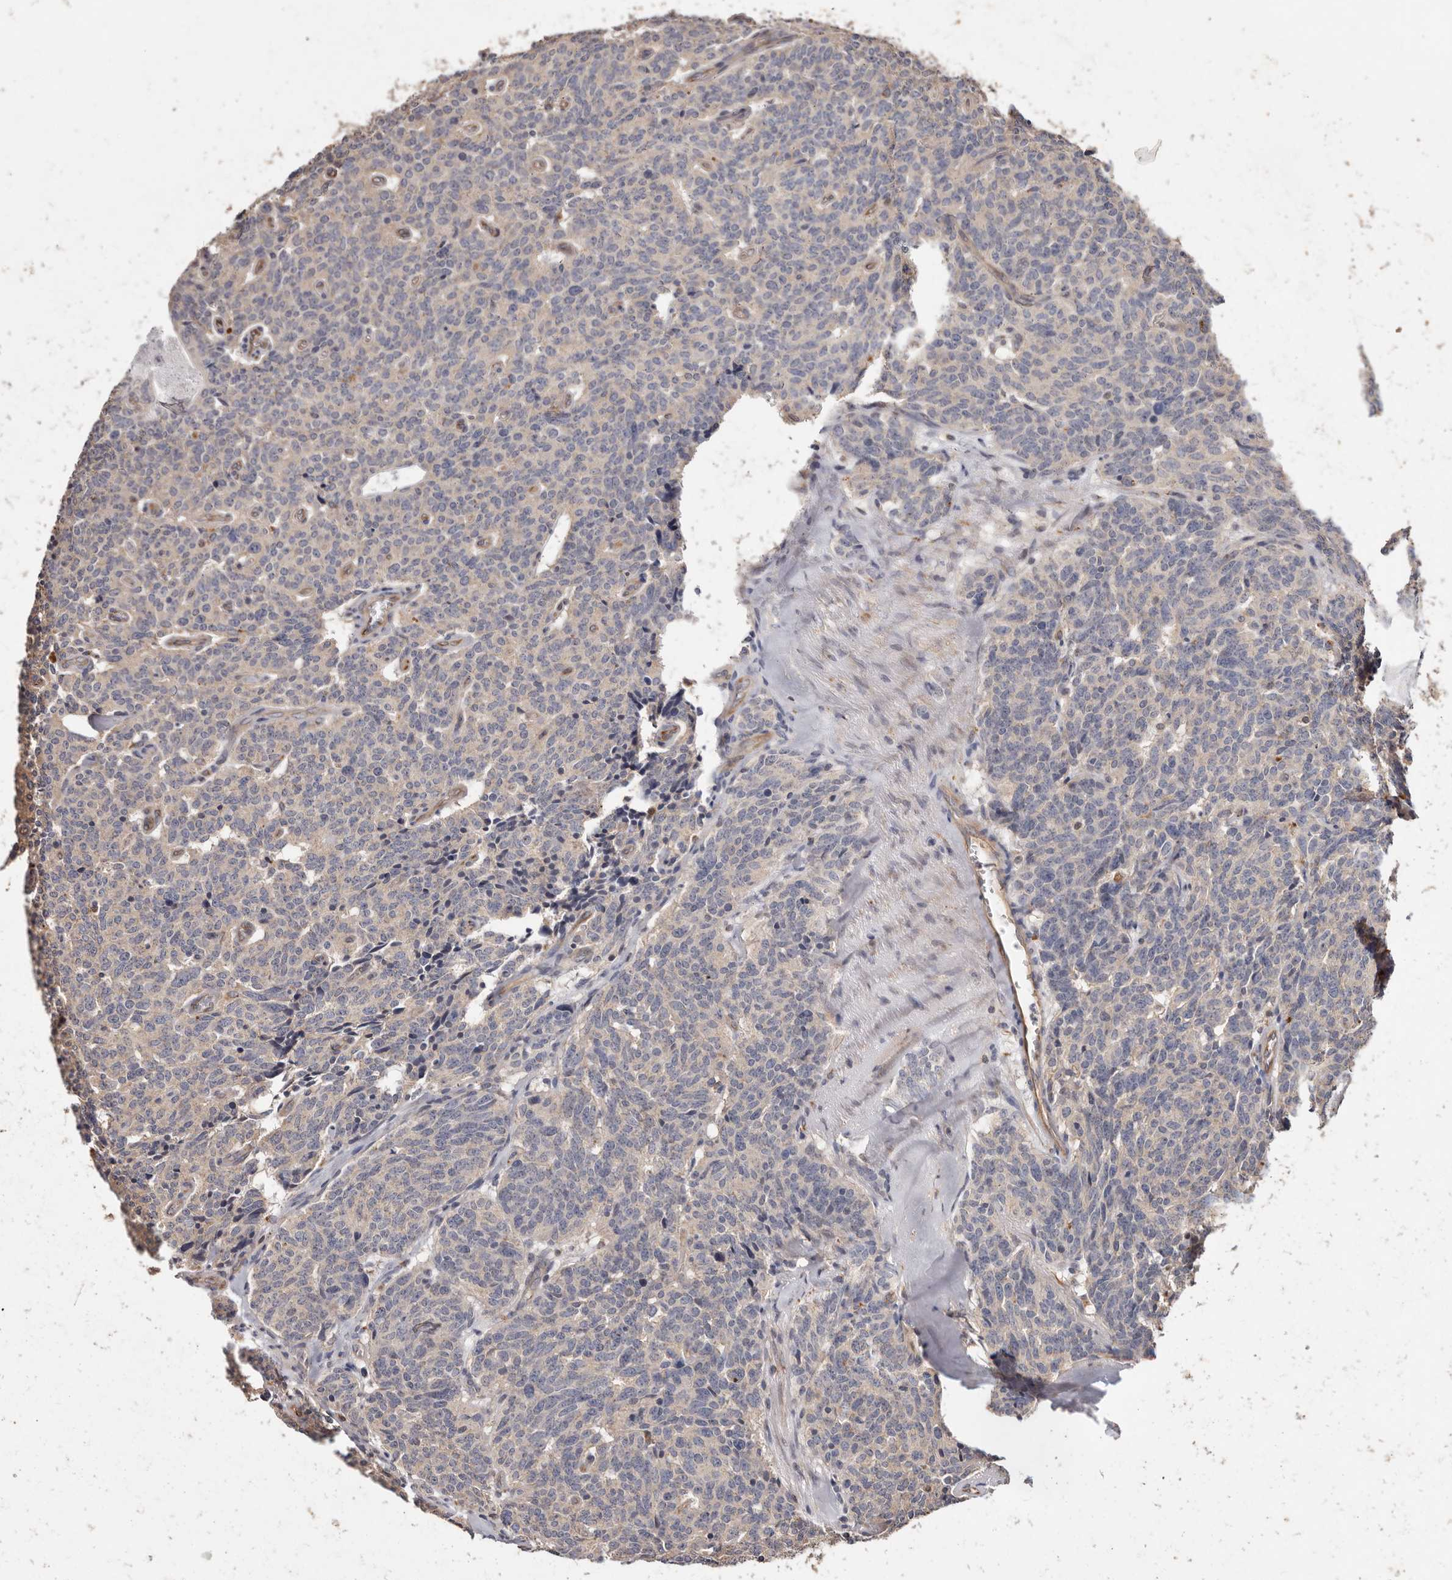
{"staining": {"intensity": "negative", "quantity": "none", "location": "none"}, "tissue": "carcinoid", "cell_type": "Tumor cells", "image_type": "cancer", "snomed": [{"axis": "morphology", "description": "Carcinoid, malignant, NOS"}, {"axis": "topography", "description": "Lung"}], "caption": "Human carcinoid stained for a protein using IHC shows no positivity in tumor cells.", "gene": "THBS3", "patient": {"sex": "female", "age": 46}}